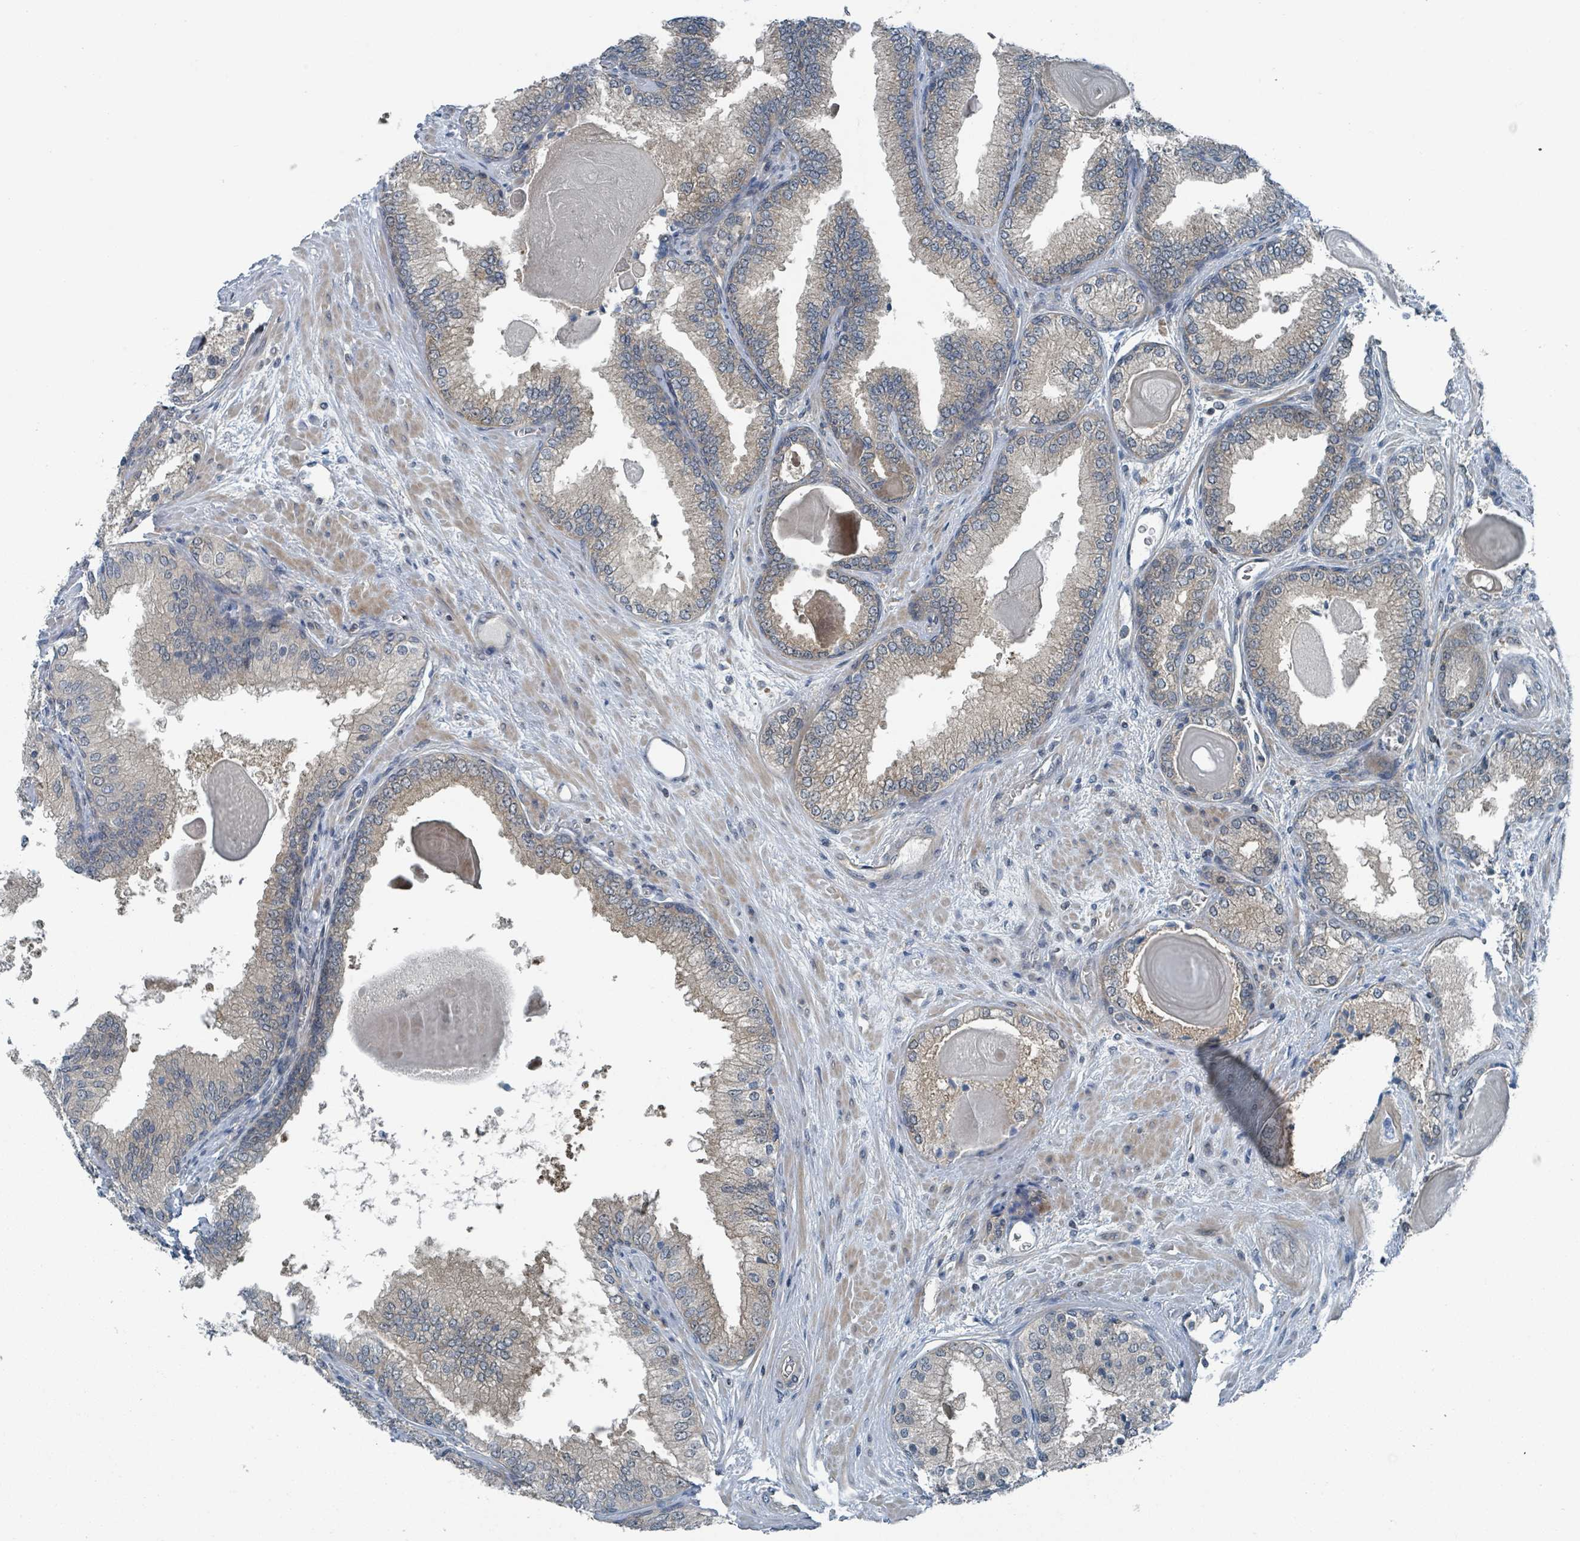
{"staining": {"intensity": "moderate", "quantity": "25%-75%", "location": "cytoplasmic/membranous"}, "tissue": "prostate cancer", "cell_type": "Tumor cells", "image_type": "cancer", "snomed": [{"axis": "morphology", "description": "Adenocarcinoma, High grade"}, {"axis": "topography", "description": "Prostate"}], "caption": "Protein expression analysis of human prostate cancer (high-grade adenocarcinoma) reveals moderate cytoplasmic/membranous positivity in approximately 25%-75% of tumor cells. (DAB IHC, brown staining for protein, blue staining for nuclei).", "gene": "GOLGA7", "patient": {"sex": "male", "age": 63}}